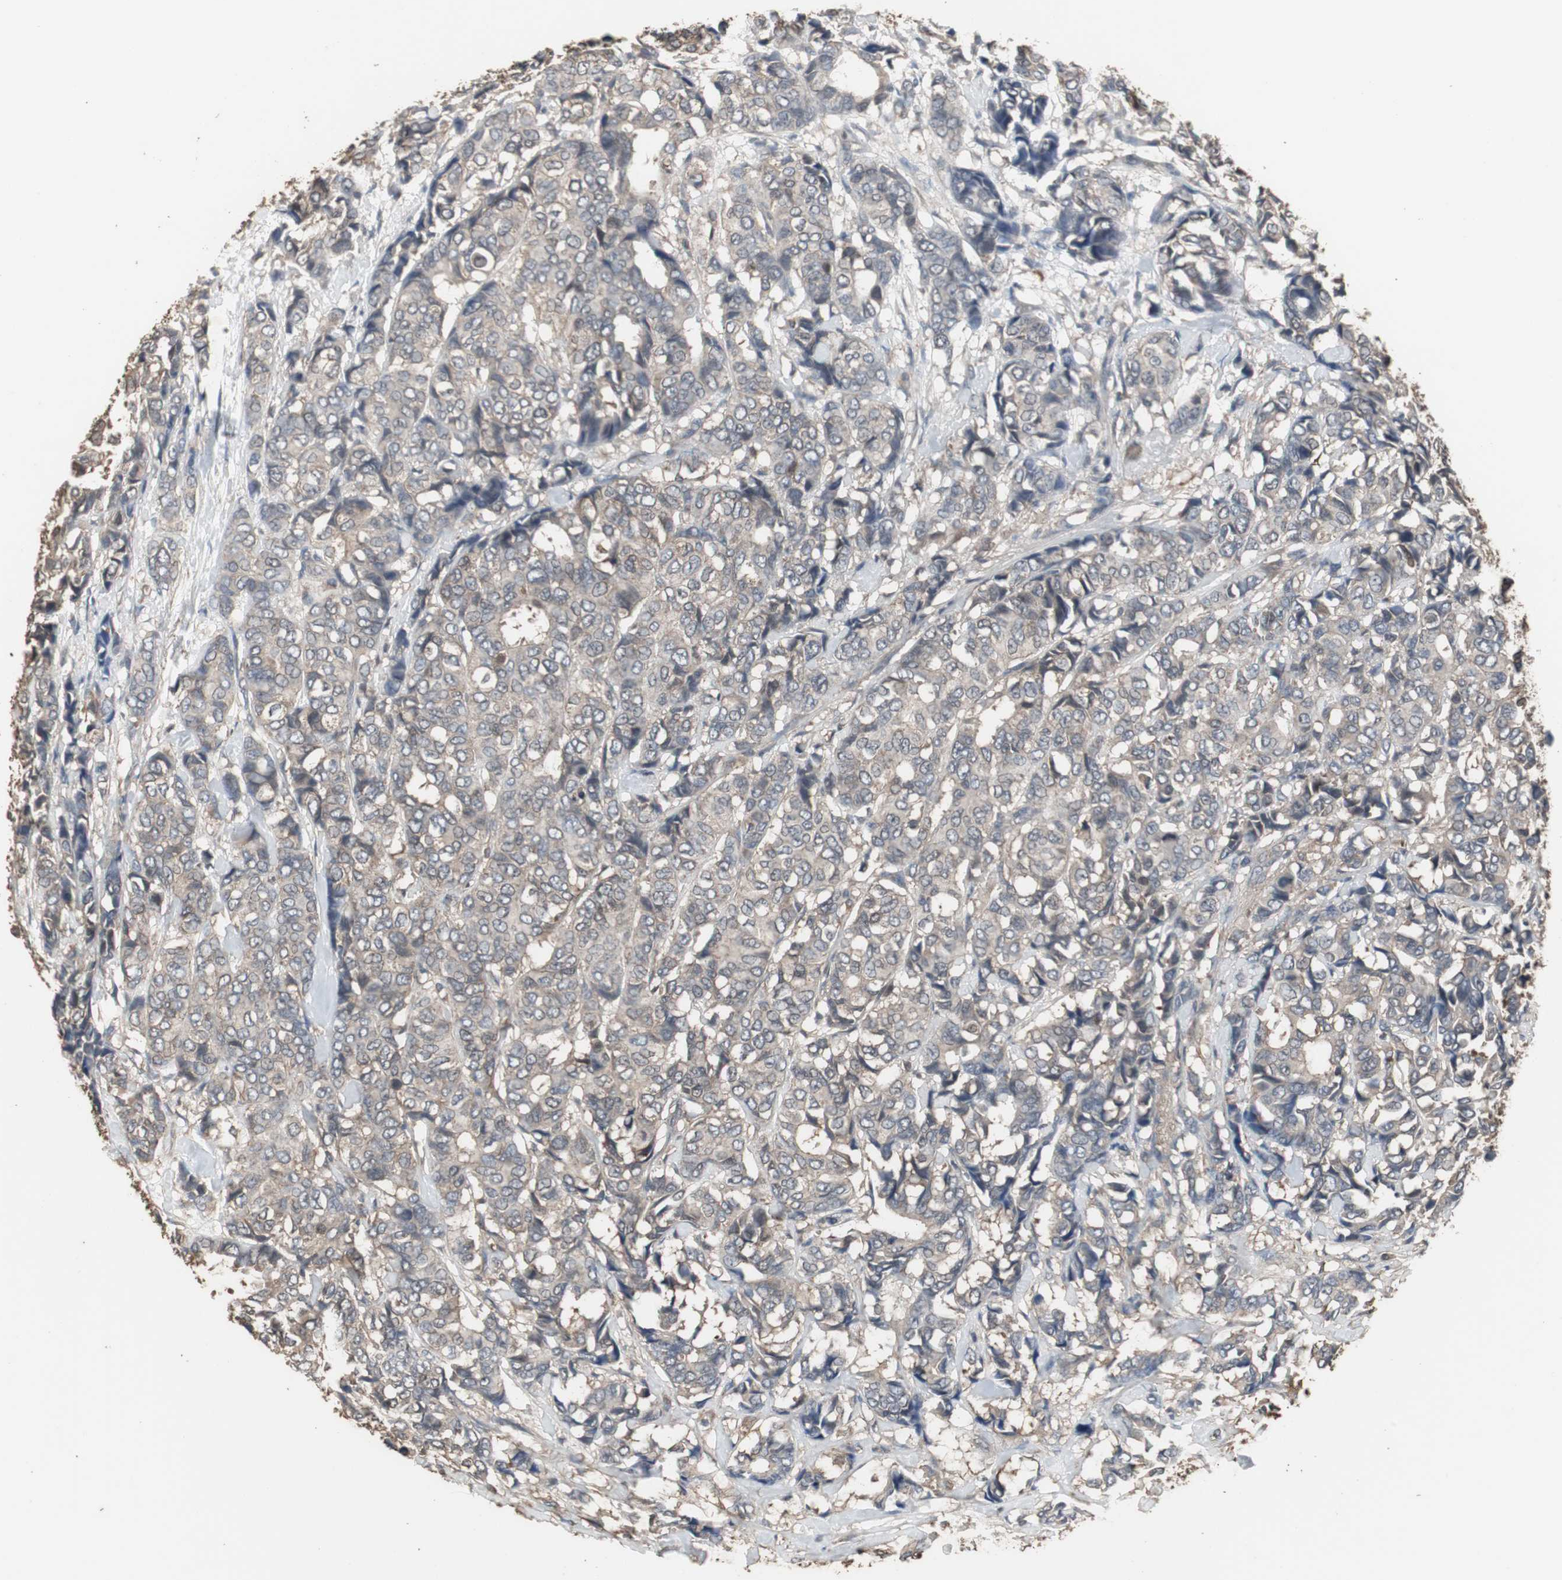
{"staining": {"intensity": "weak", "quantity": "25%-75%", "location": "cytoplasmic/membranous"}, "tissue": "breast cancer", "cell_type": "Tumor cells", "image_type": "cancer", "snomed": [{"axis": "morphology", "description": "Duct carcinoma"}, {"axis": "topography", "description": "Breast"}], "caption": "The immunohistochemical stain labels weak cytoplasmic/membranous positivity in tumor cells of infiltrating ductal carcinoma (breast) tissue. (DAB (3,3'-diaminobenzidine) IHC, brown staining for protein, blue staining for nuclei).", "gene": "HPRT1", "patient": {"sex": "female", "age": 87}}